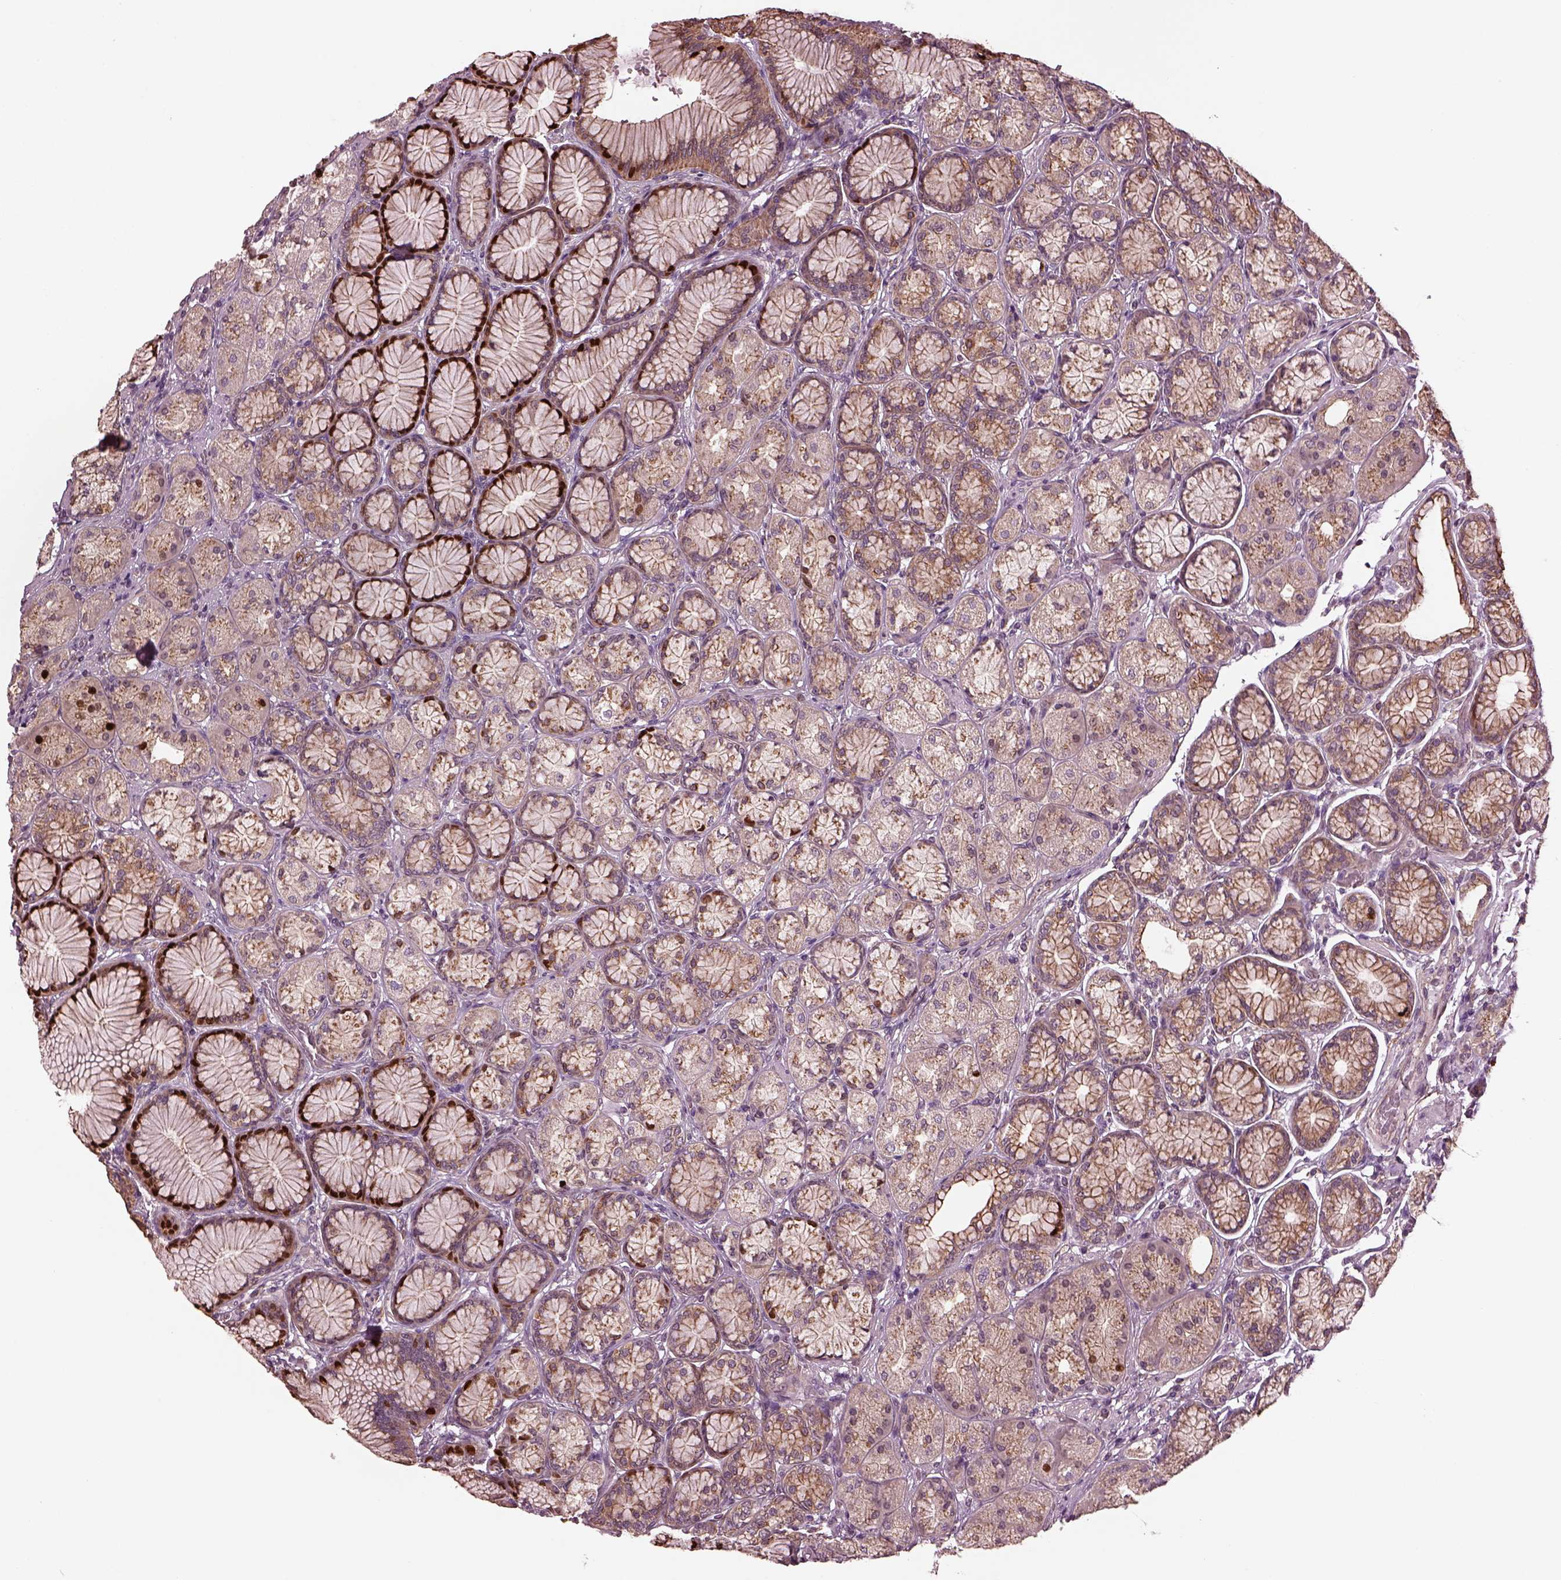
{"staining": {"intensity": "strong", "quantity": "25%-75%", "location": "nuclear"}, "tissue": "stomach", "cell_type": "Glandular cells", "image_type": "normal", "snomed": [{"axis": "morphology", "description": "Normal tissue, NOS"}, {"axis": "morphology", "description": "Adenocarcinoma, NOS"}, {"axis": "morphology", "description": "Adenocarcinoma, High grade"}, {"axis": "topography", "description": "Stomach, upper"}, {"axis": "topography", "description": "Stomach"}], "caption": "Strong nuclear staining is present in approximately 25%-75% of glandular cells in unremarkable stomach.", "gene": "RUFY3", "patient": {"sex": "female", "age": 65}}